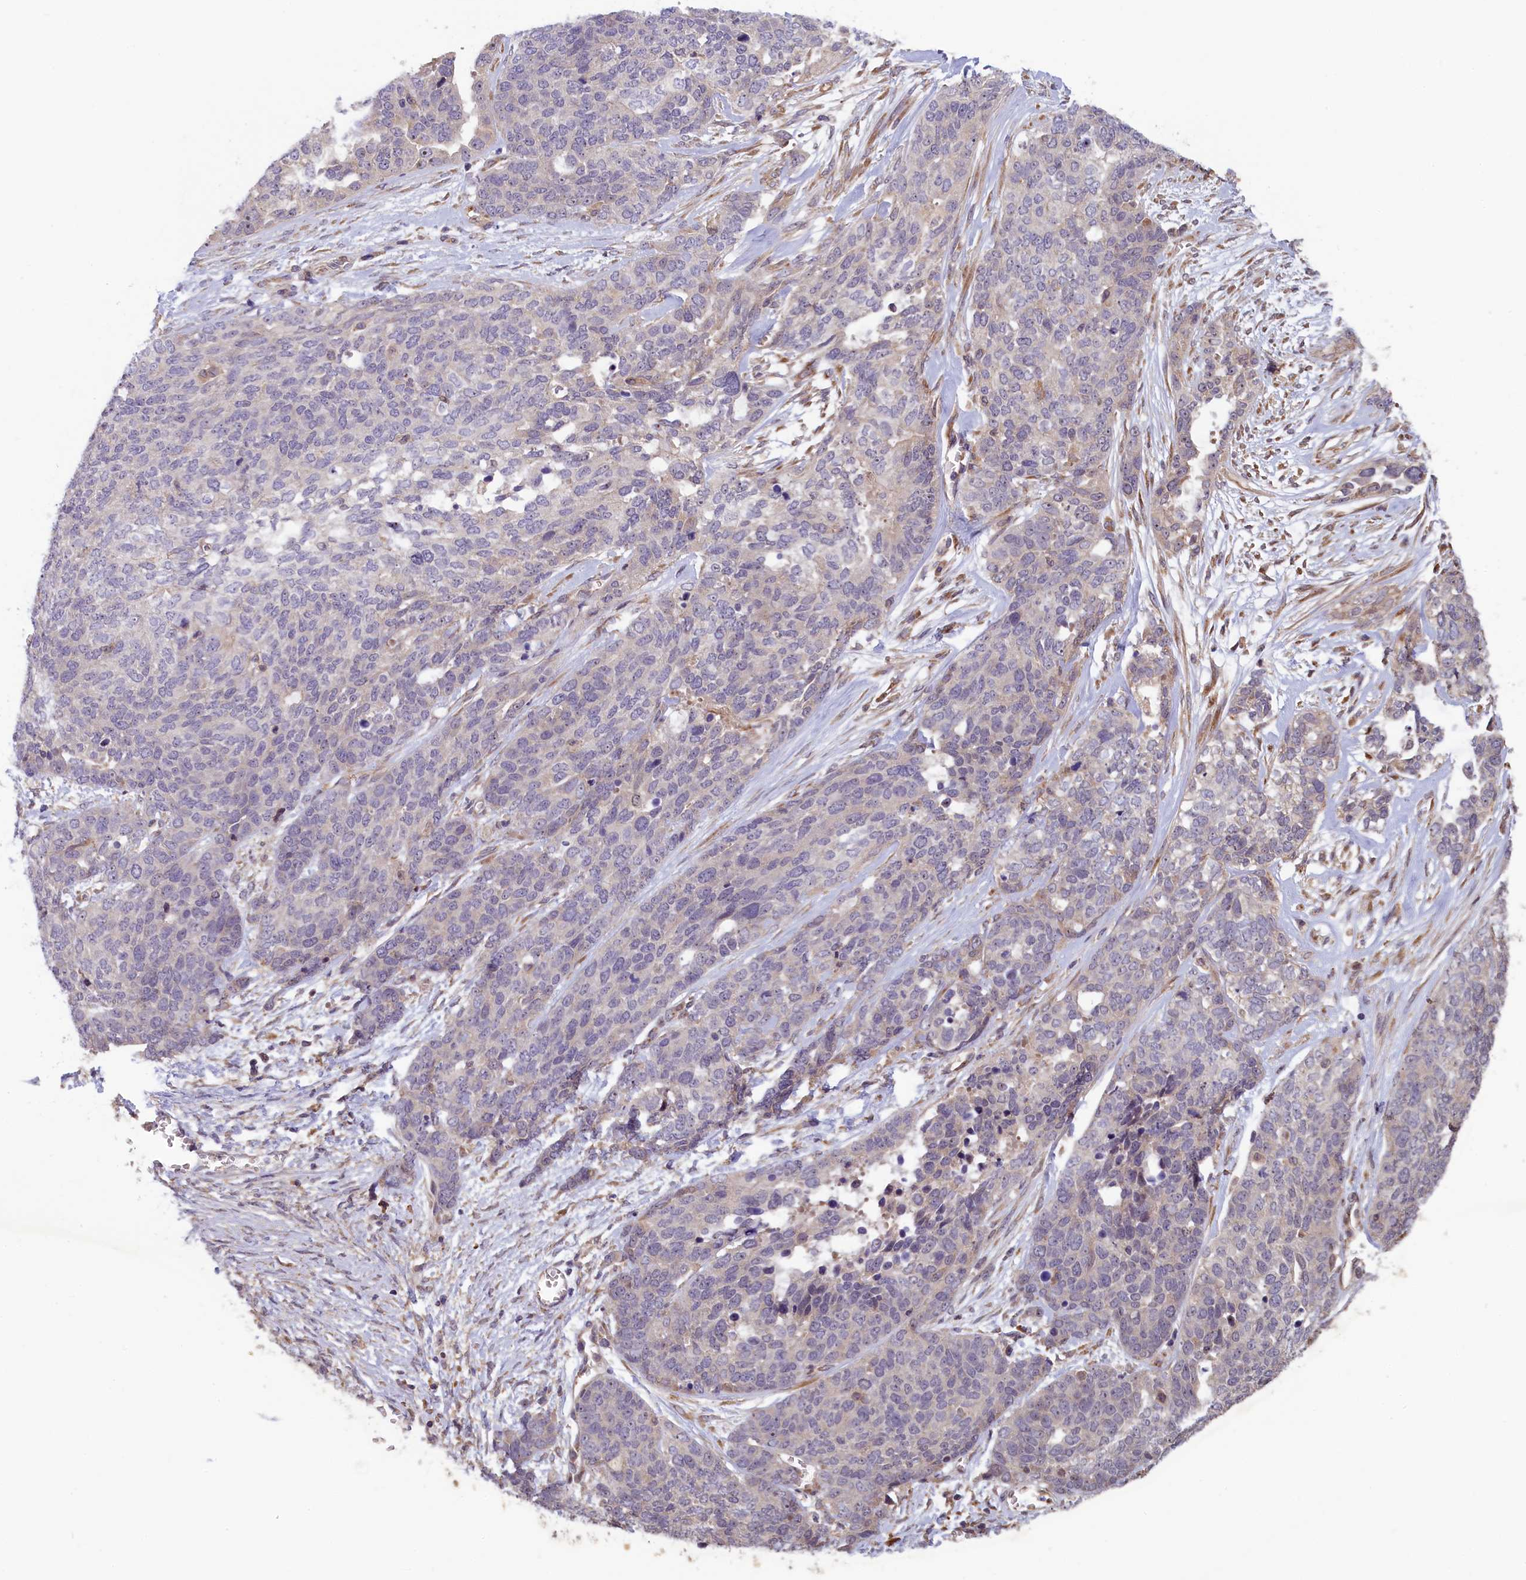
{"staining": {"intensity": "negative", "quantity": "none", "location": "none"}, "tissue": "ovarian cancer", "cell_type": "Tumor cells", "image_type": "cancer", "snomed": [{"axis": "morphology", "description": "Cystadenocarcinoma, serous, NOS"}, {"axis": "topography", "description": "Ovary"}], "caption": "Tumor cells show no significant protein expression in ovarian cancer.", "gene": "CCDC9B", "patient": {"sex": "female", "age": 44}}